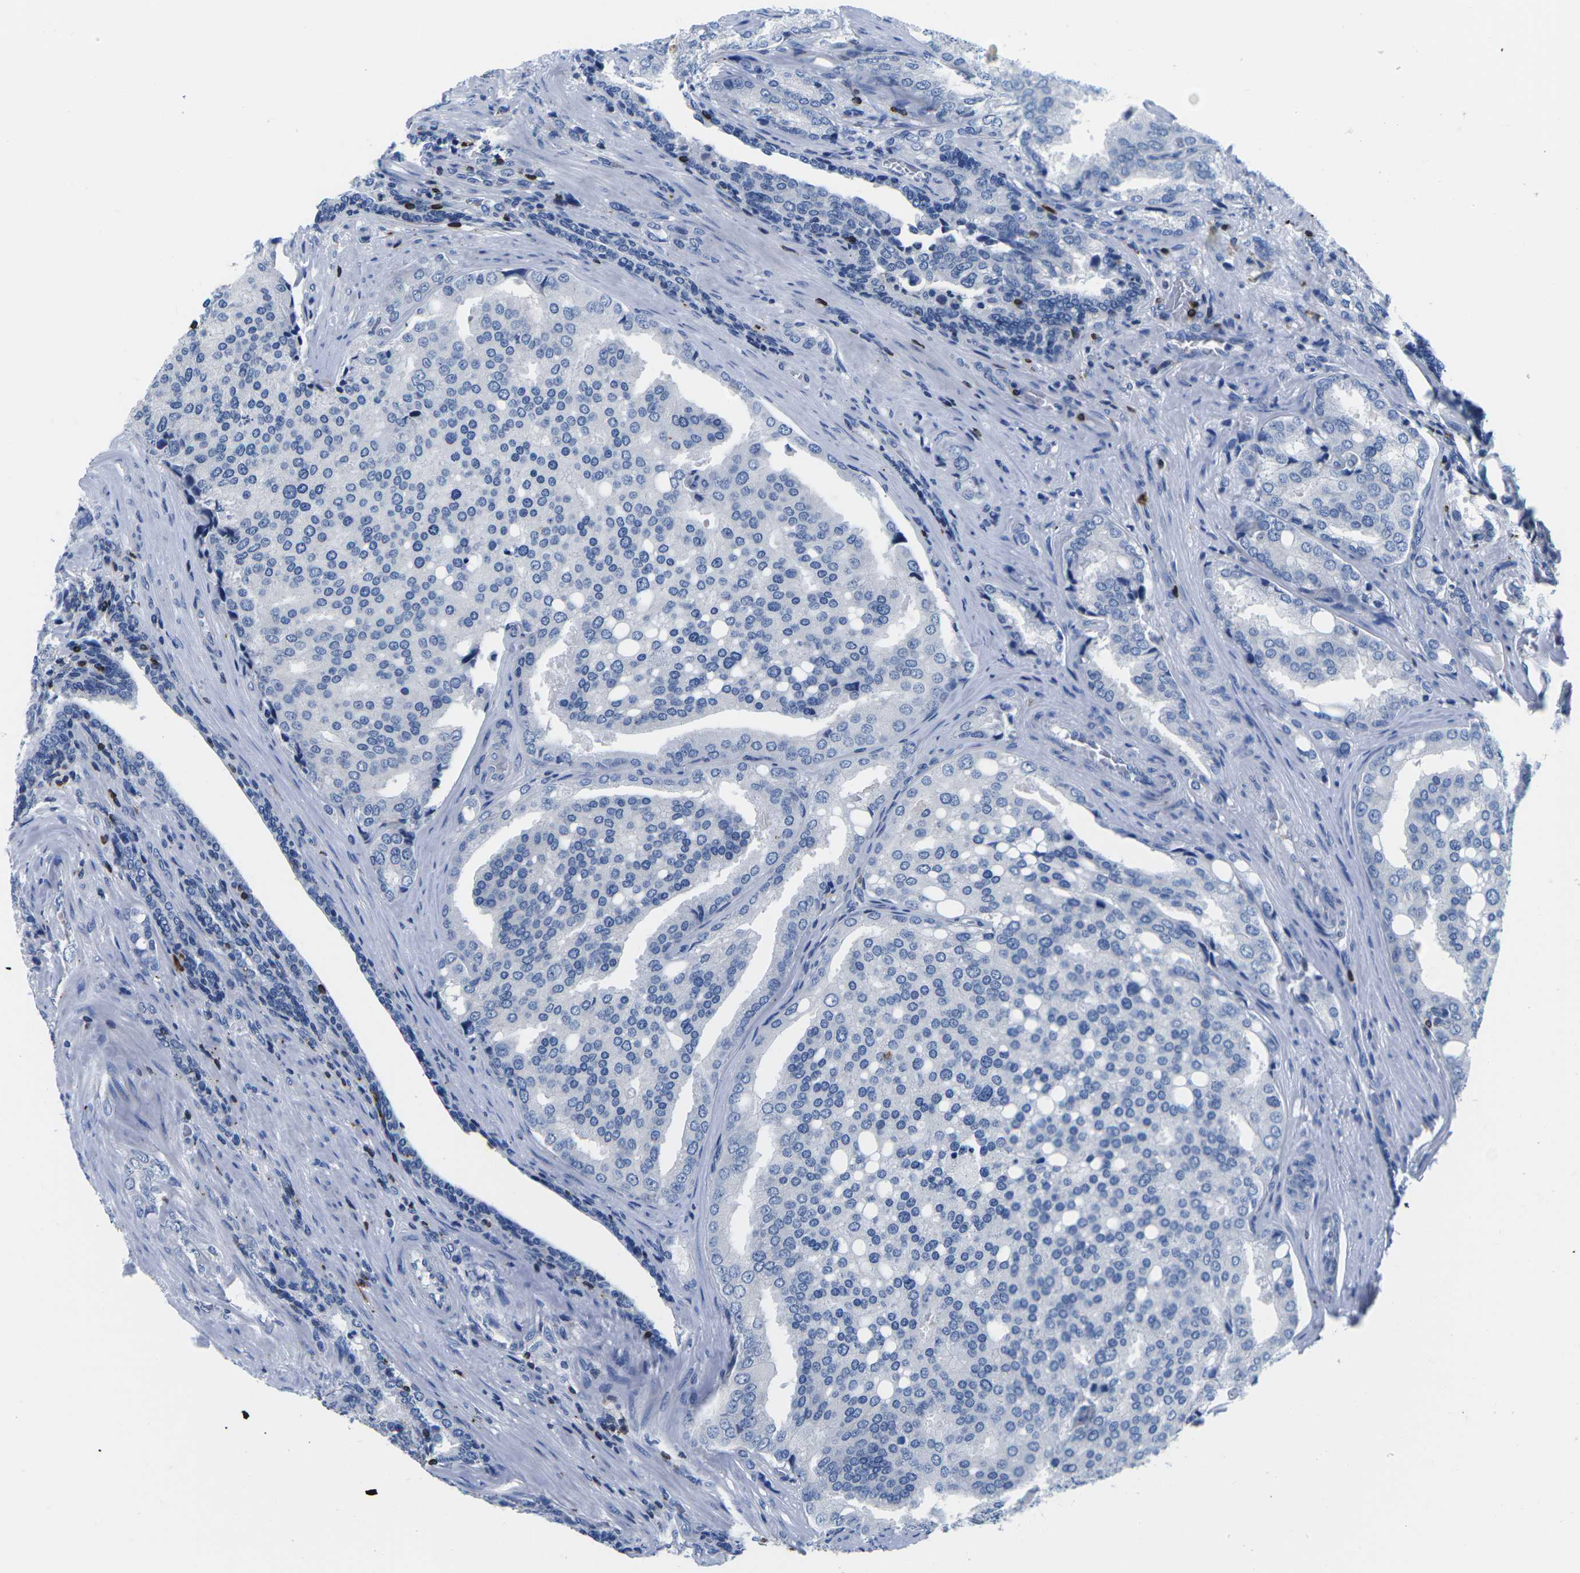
{"staining": {"intensity": "negative", "quantity": "none", "location": "none"}, "tissue": "prostate cancer", "cell_type": "Tumor cells", "image_type": "cancer", "snomed": [{"axis": "morphology", "description": "Adenocarcinoma, High grade"}, {"axis": "topography", "description": "Prostate"}], "caption": "The immunohistochemistry micrograph has no significant expression in tumor cells of prostate adenocarcinoma (high-grade) tissue.", "gene": "CTSW", "patient": {"sex": "male", "age": 50}}